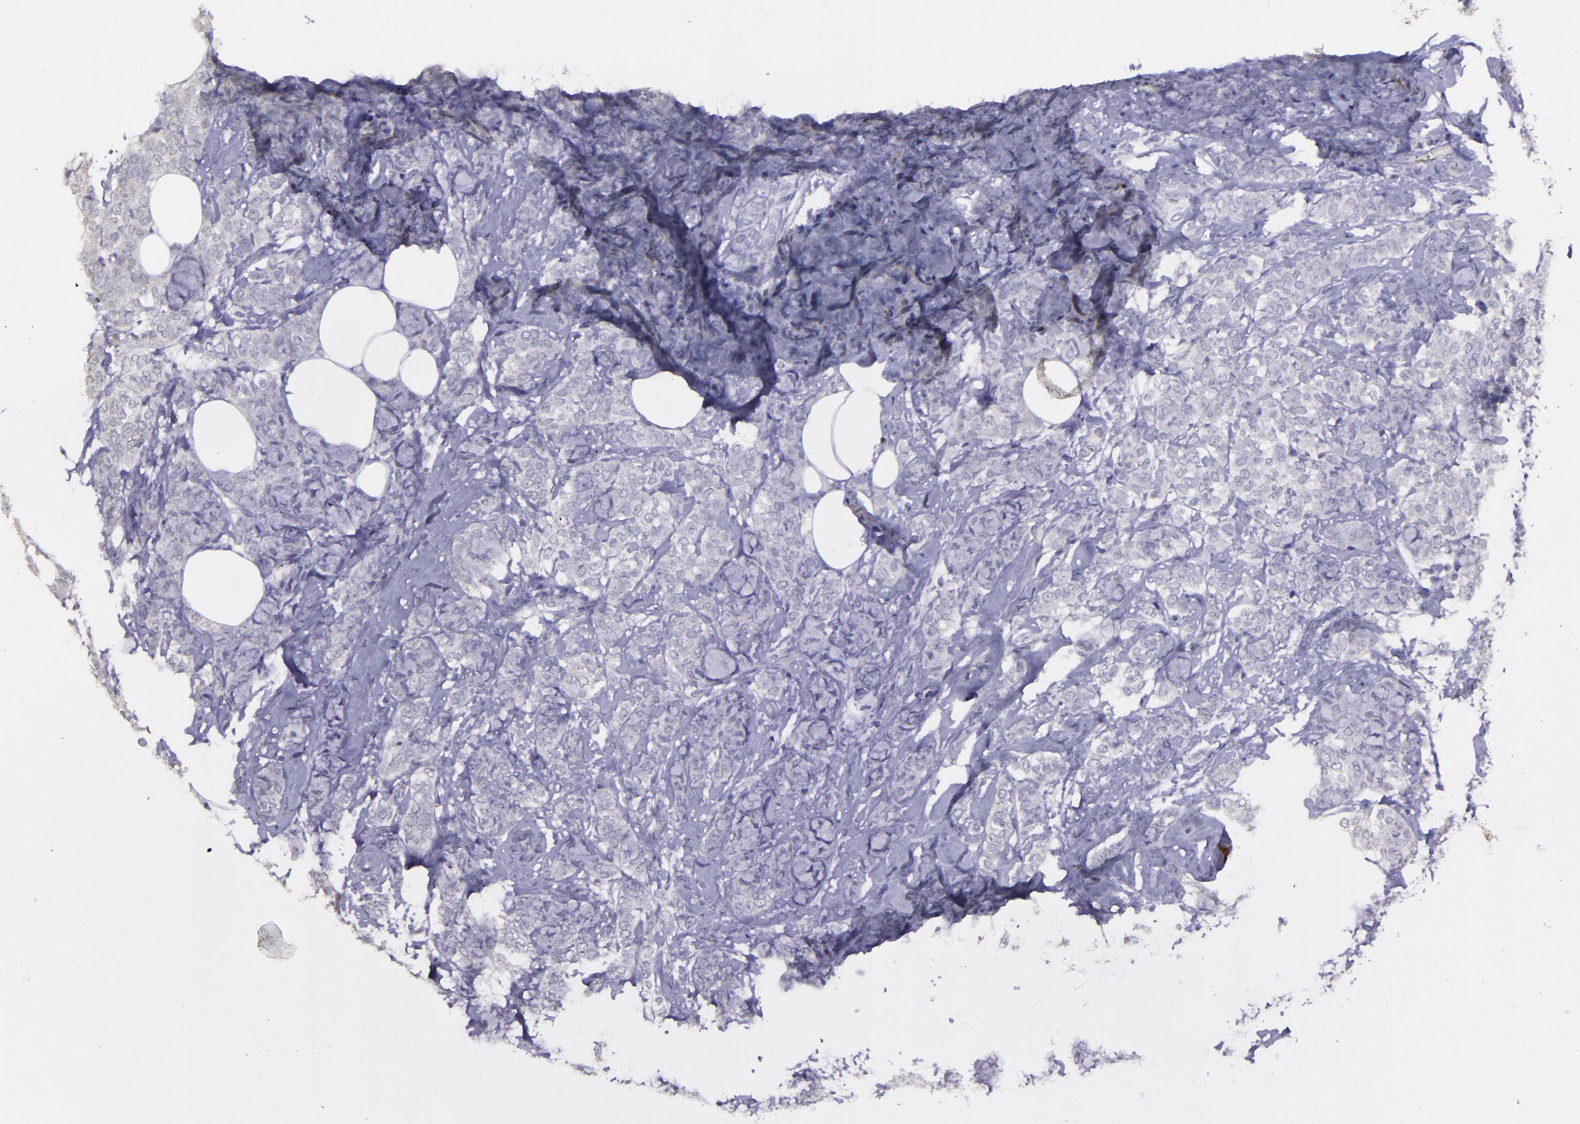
{"staining": {"intensity": "negative", "quantity": "none", "location": "none"}, "tissue": "breast cancer", "cell_type": "Tumor cells", "image_type": "cancer", "snomed": [{"axis": "morphology", "description": "Lobular carcinoma"}, {"axis": "topography", "description": "Breast"}], "caption": "Breast cancer was stained to show a protein in brown. There is no significant expression in tumor cells.", "gene": "MASP1", "patient": {"sex": "female", "age": 60}}